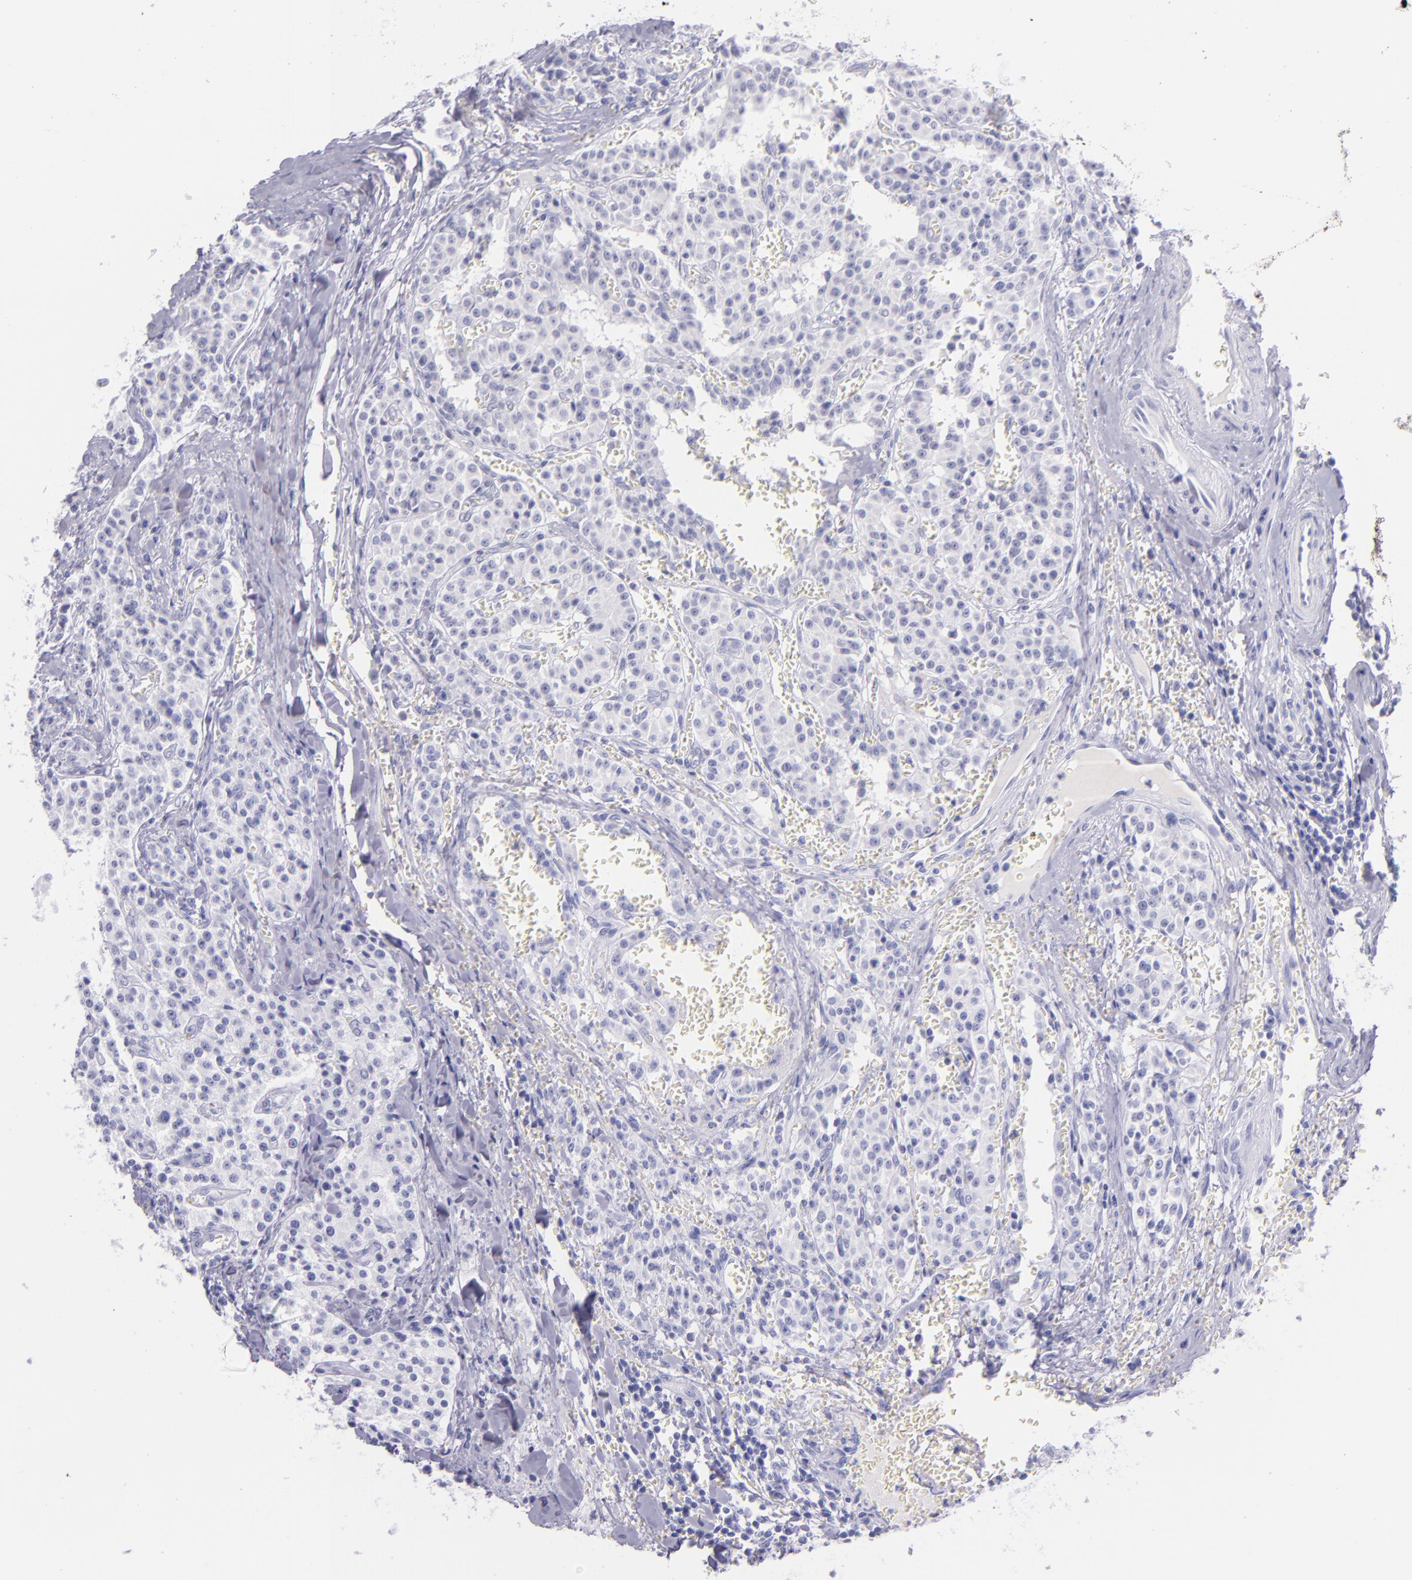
{"staining": {"intensity": "negative", "quantity": "none", "location": "none"}, "tissue": "carcinoid", "cell_type": "Tumor cells", "image_type": "cancer", "snomed": [{"axis": "morphology", "description": "Carcinoid, malignant, NOS"}, {"axis": "topography", "description": "Stomach"}], "caption": "Image shows no protein expression in tumor cells of carcinoid tissue.", "gene": "SFTPB", "patient": {"sex": "female", "age": 76}}